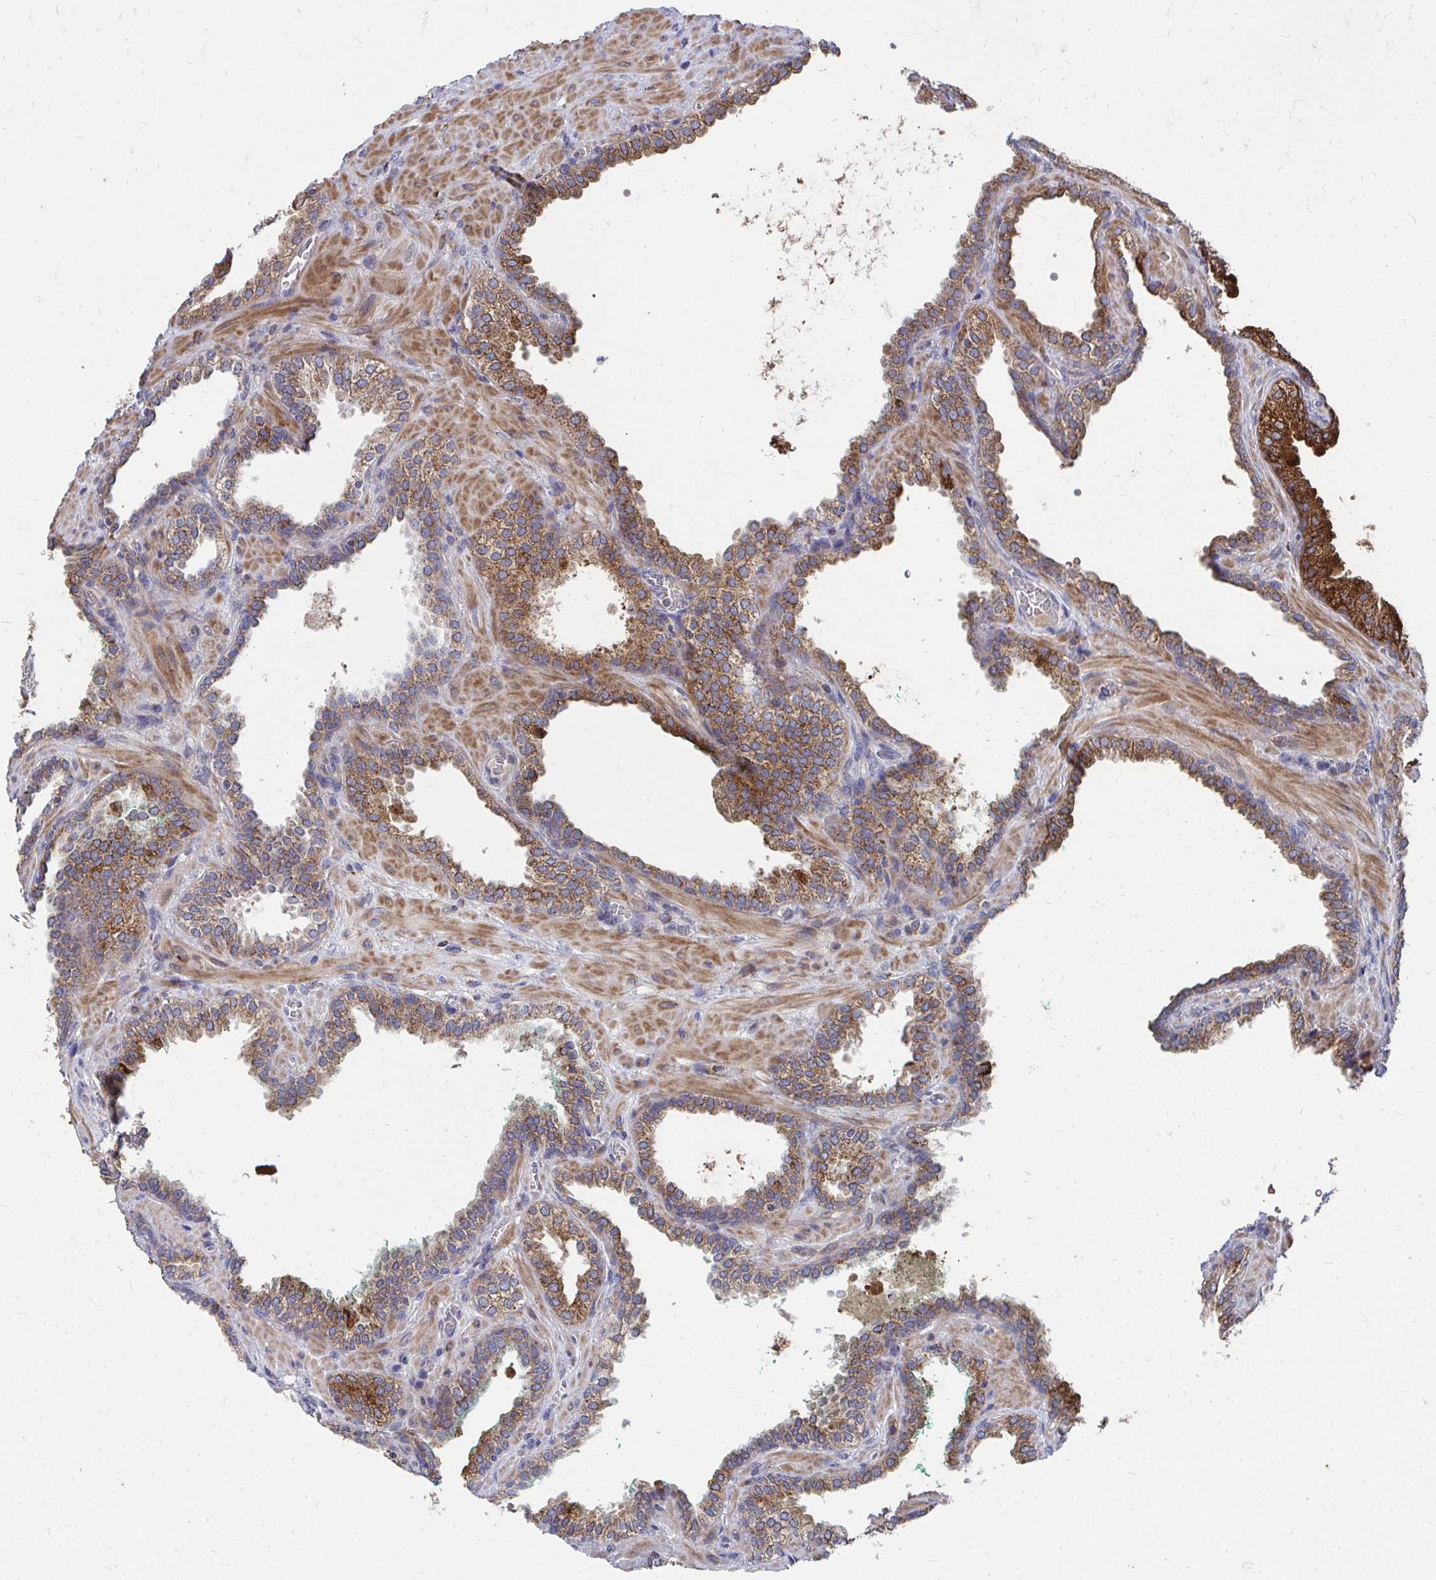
{"staining": {"intensity": "strong", "quantity": ">75%", "location": "cytoplasmic/membranous"}, "tissue": "prostate cancer", "cell_type": "Tumor cells", "image_type": "cancer", "snomed": [{"axis": "morphology", "description": "Adenocarcinoma, High grade"}, {"axis": "topography", "description": "Prostate"}], "caption": "Adenocarcinoma (high-grade) (prostate) was stained to show a protein in brown. There is high levels of strong cytoplasmic/membranous staining in about >75% of tumor cells. (DAB (3,3'-diaminobenzidine) IHC, brown staining for protein, blue staining for nuclei).", "gene": "PEX3", "patient": {"sex": "male", "age": 68}}